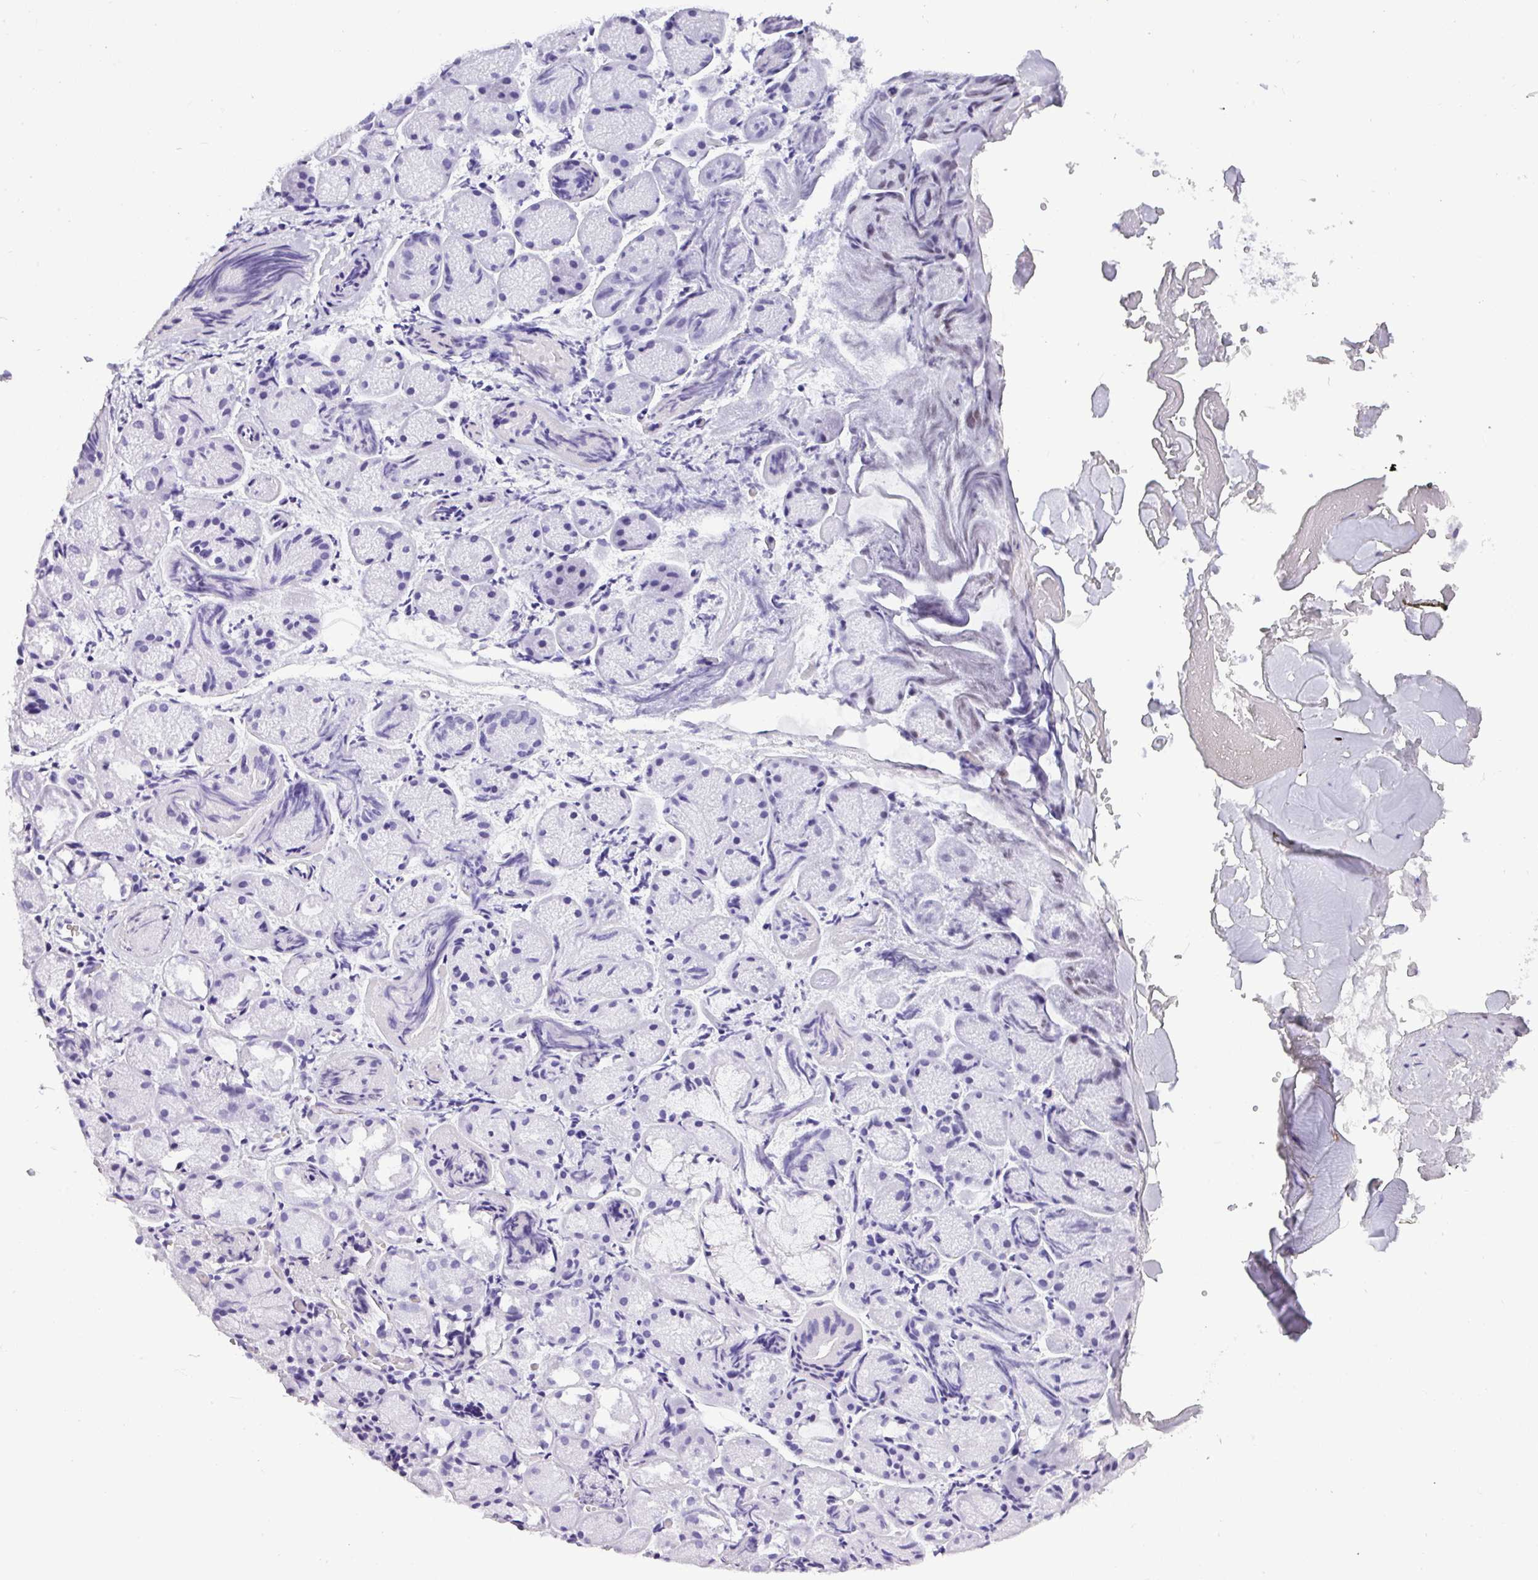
{"staining": {"intensity": "negative", "quantity": "none", "location": "none"}, "tissue": "salivary gland", "cell_type": "Glandular cells", "image_type": "normal", "snomed": [{"axis": "morphology", "description": "Normal tissue, NOS"}, {"axis": "topography", "description": "Salivary gland"}], "caption": "The immunohistochemistry image has no significant staining in glandular cells of salivary gland. The staining is performed using DAB (3,3'-diaminobenzidine) brown chromogen with nuclei counter-stained in using hematoxylin.", "gene": "MUC21", "patient": {"sex": "female", "age": 24}}